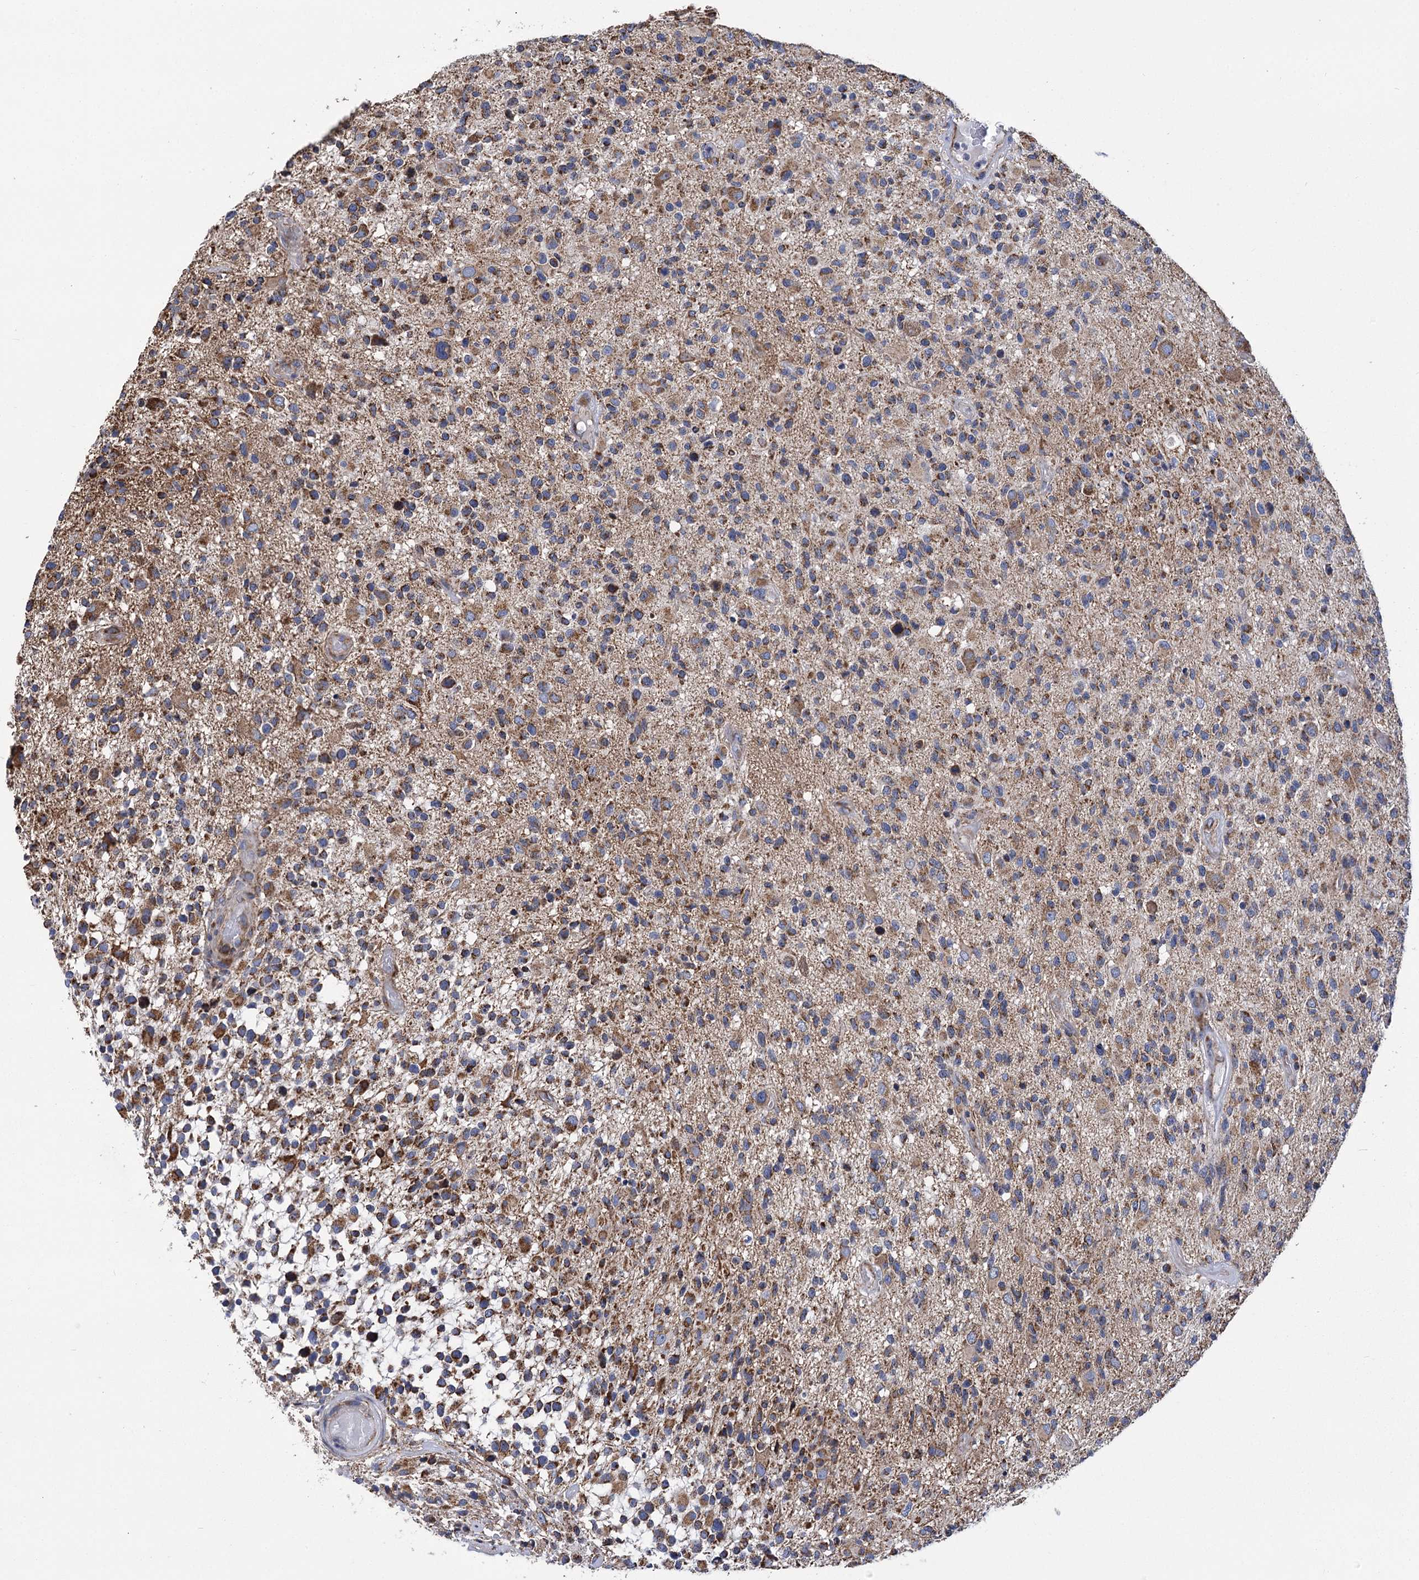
{"staining": {"intensity": "moderate", "quantity": "25%-75%", "location": "cytoplasmic/membranous"}, "tissue": "glioma", "cell_type": "Tumor cells", "image_type": "cancer", "snomed": [{"axis": "morphology", "description": "Glioma, malignant, High grade"}, {"axis": "morphology", "description": "Glioblastoma, NOS"}, {"axis": "topography", "description": "Brain"}], "caption": "Immunohistochemistry (IHC) image of neoplastic tissue: human glioma stained using immunohistochemistry demonstrates medium levels of moderate protein expression localized specifically in the cytoplasmic/membranous of tumor cells, appearing as a cytoplasmic/membranous brown color.", "gene": "CCDC73", "patient": {"sex": "male", "age": 60}}